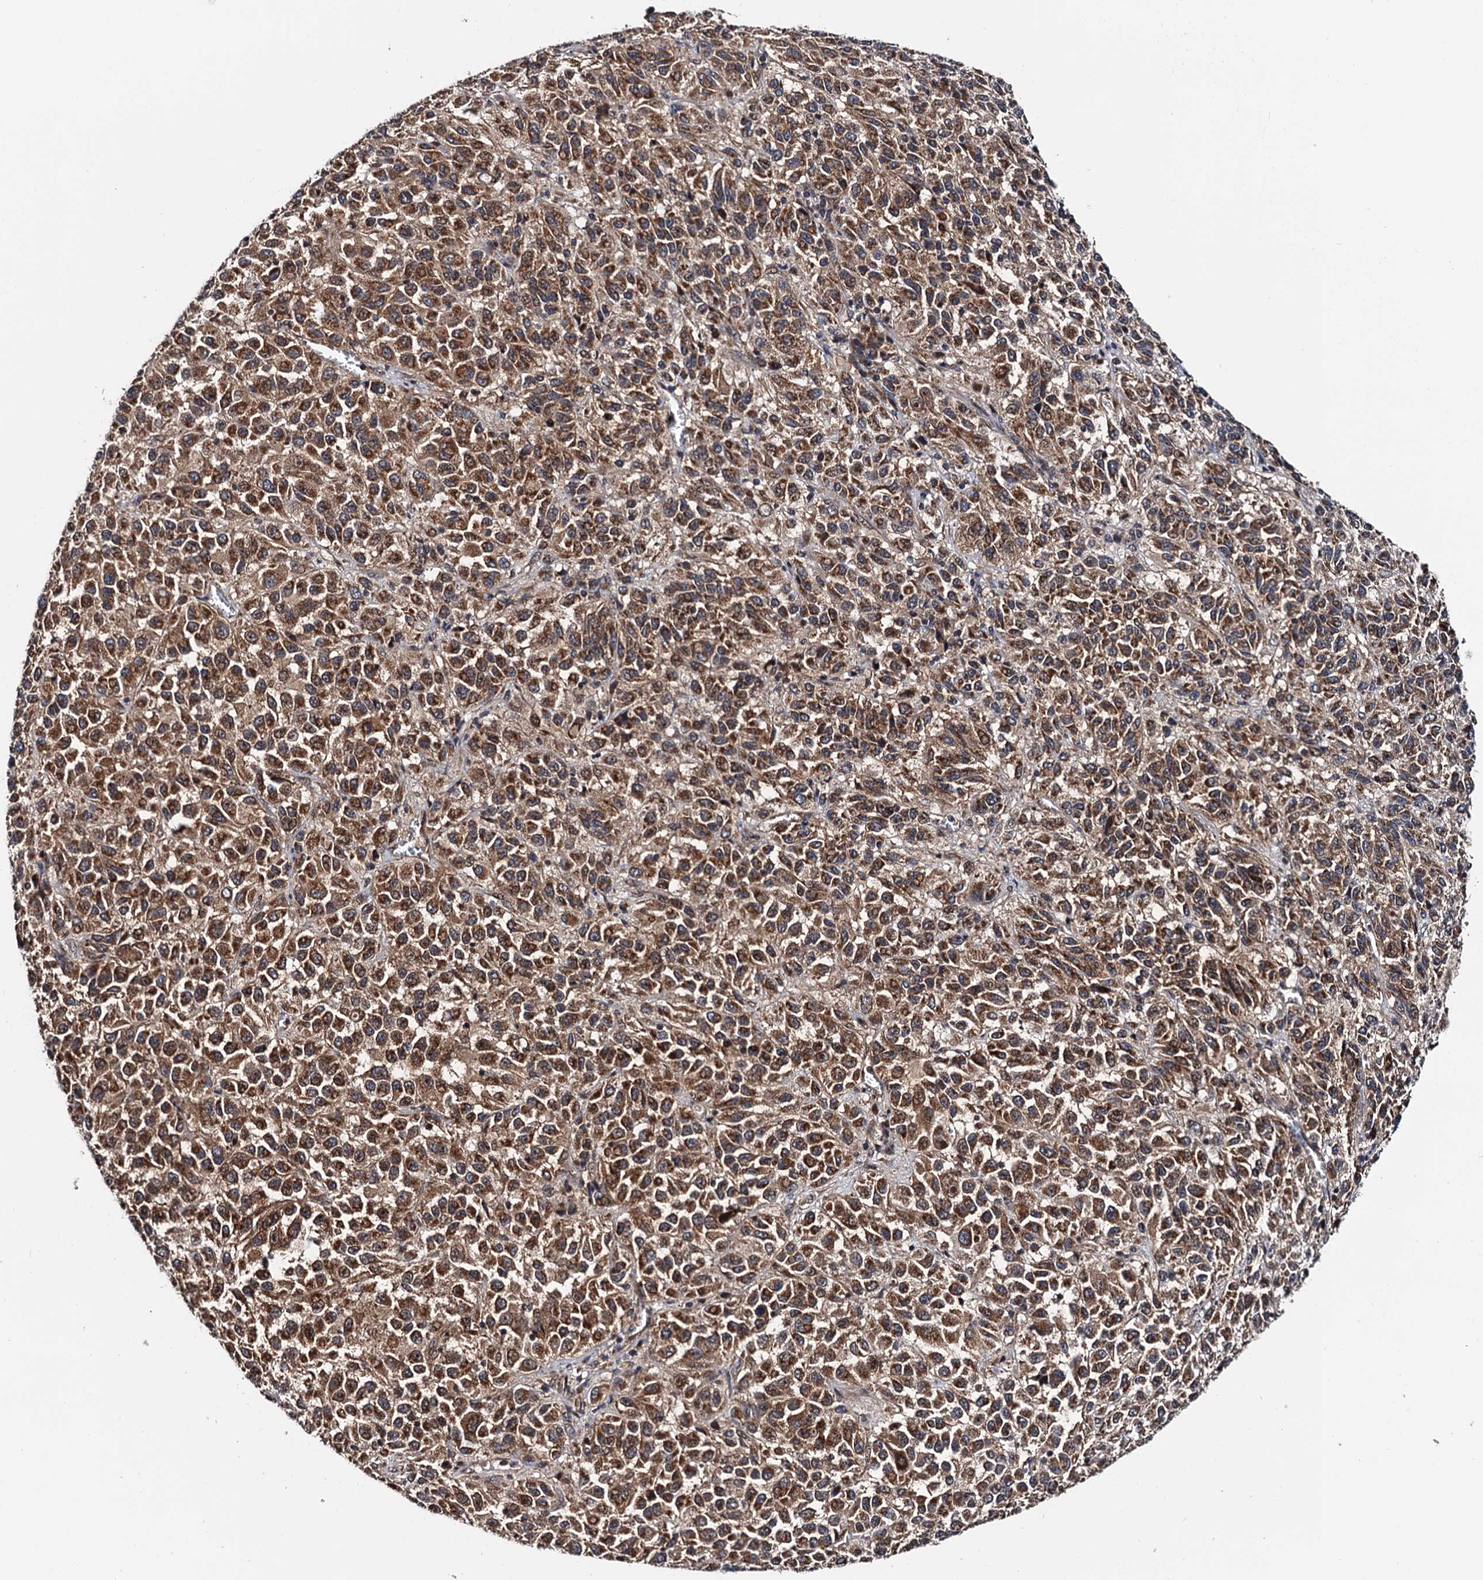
{"staining": {"intensity": "strong", "quantity": ">75%", "location": "cytoplasmic/membranous"}, "tissue": "melanoma", "cell_type": "Tumor cells", "image_type": "cancer", "snomed": [{"axis": "morphology", "description": "Malignant melanoma, Metastatic site"}, {"axis": "topography", "description": "Lung"}], "caption": "About >75% of tumor cells in melanoma demonstrate strong cytoplasmic/membranous protein expression as visualized by brown immunohistochemical staining.", "gene": "NAA16", "patient": {"sex": "male", "age": 64}}